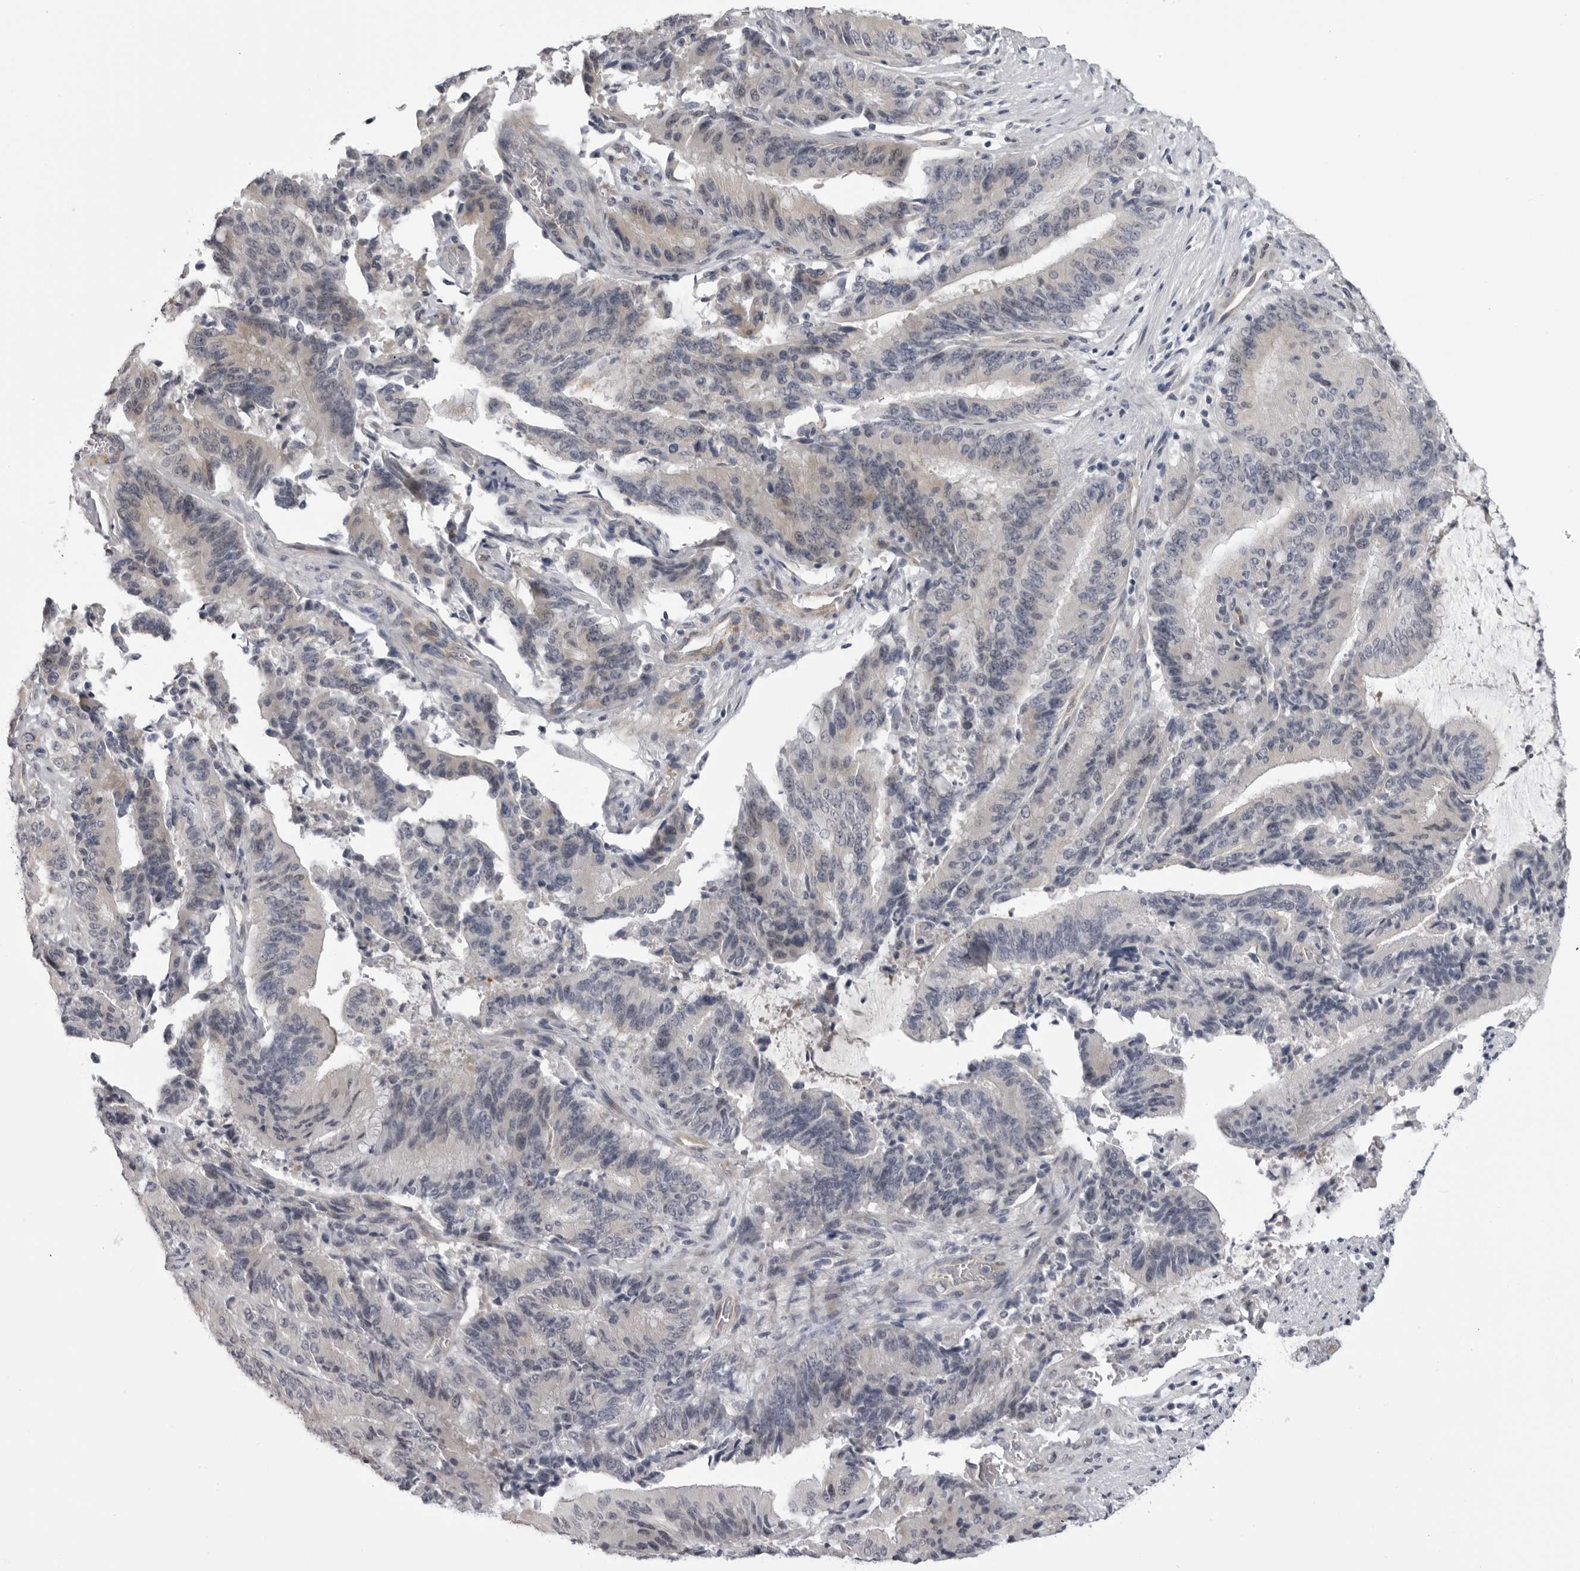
{"staining": {"intensity": "weak", "quantity": "<25%", "location": "cytoplasmic/membranous"}, "tissue": "liver cancer", "cell_type": "Tumor cells", "image_type": "cancer", "snomed": [{"axis": "morphology", "description": "Normal tissue, NOS"}, {"axis": "morphology", "description": "Cholangiocarcinoma"}, {"axis": "topography", "description": "Liver"}, {"axis": "topography", "description": "Peripheral nerve tissue"}], "caption": "High power microscopy micrograph of an IHC image of liver cancer, revealing no significant expression in tumor cells. The staining is performed using DAB (3,3'-diaminobenzidine) brown chromogen with nuclei counter-stained in using hematoxylin.", "gene": "EPHA10", "patient": {"sex": "female", "age": 73}}